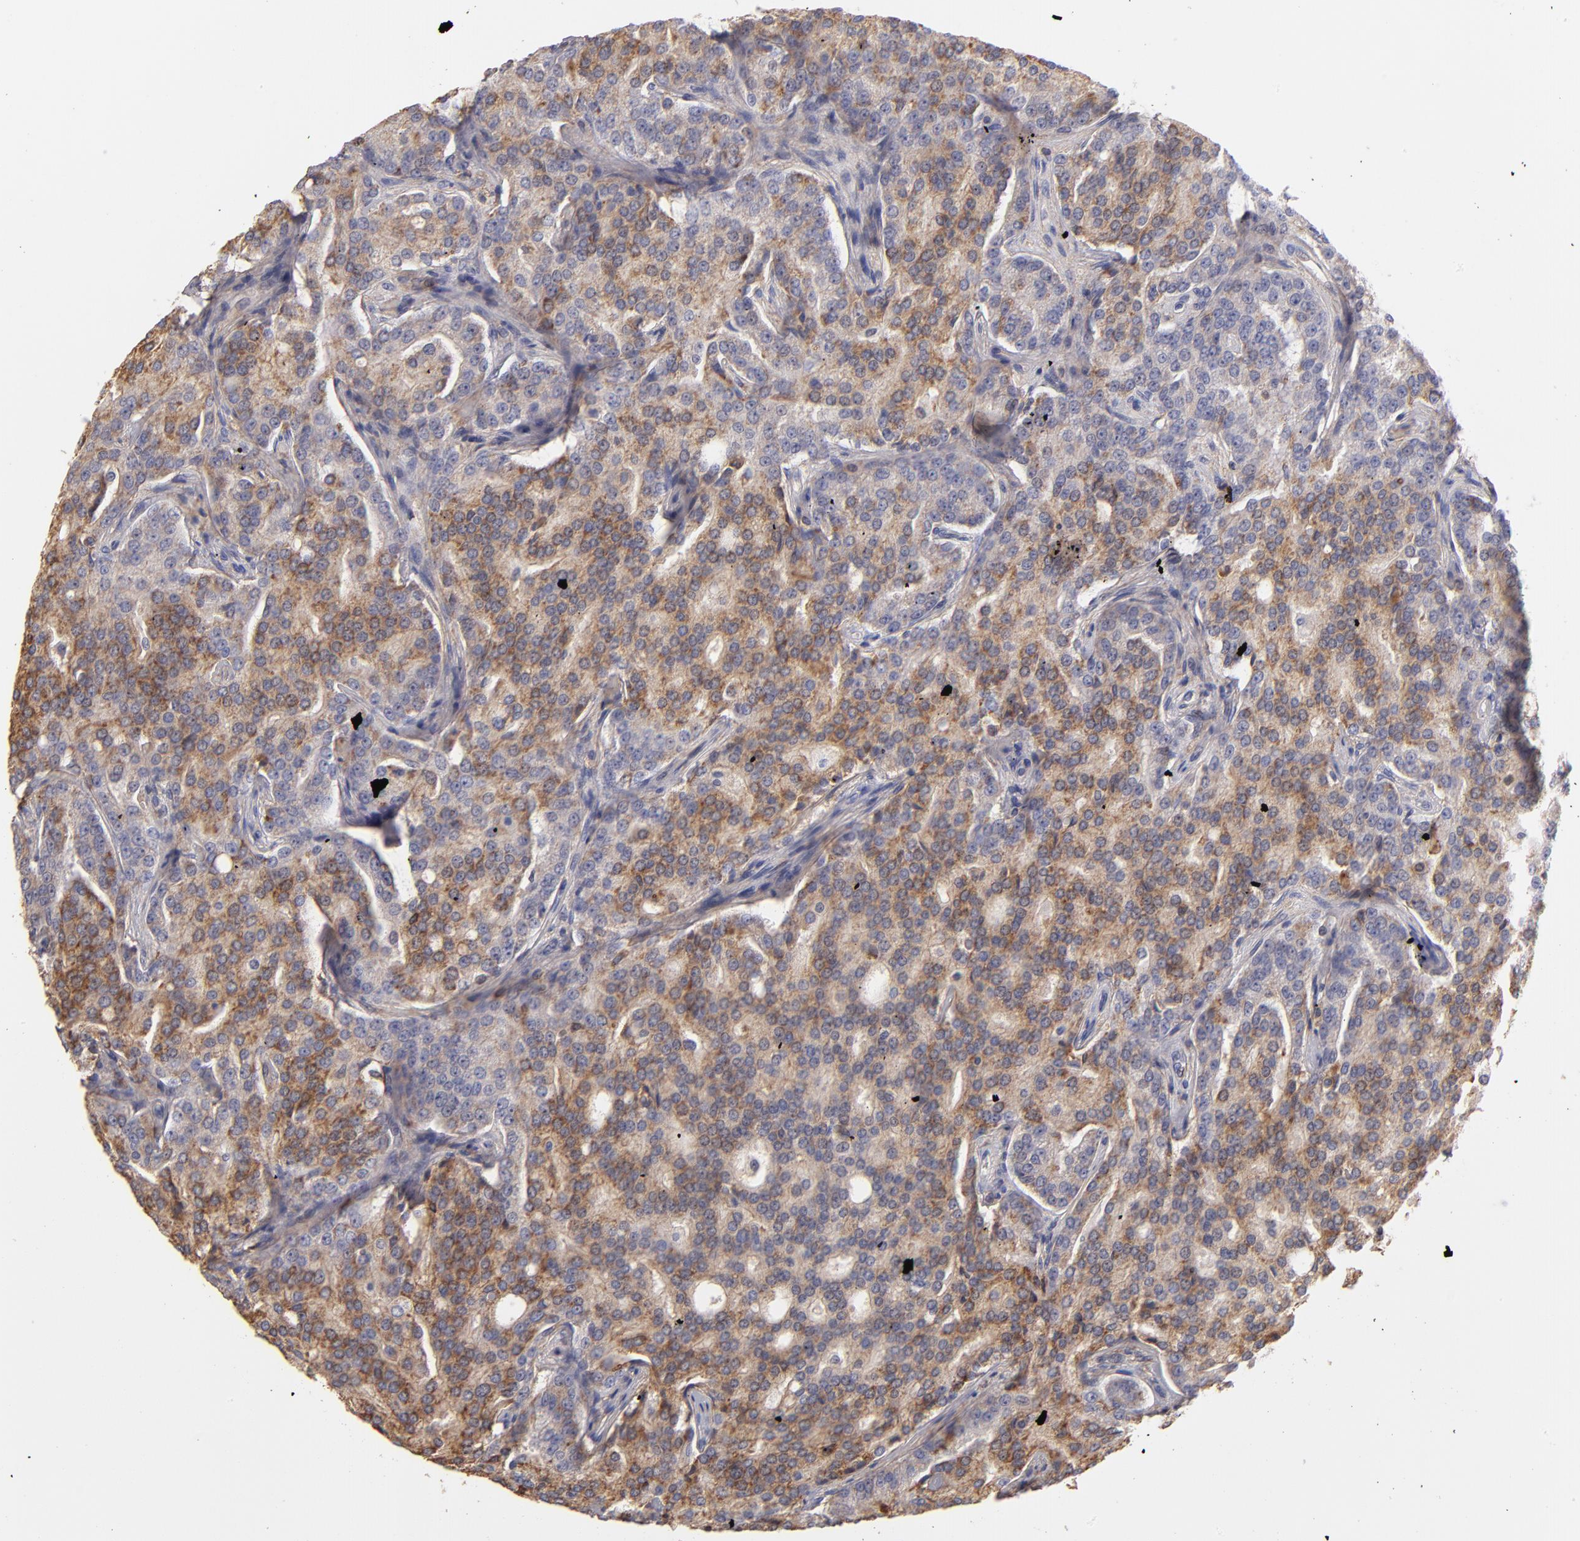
{"staining": {"intensity": "moderate", "quantity": ">75%", "location": "cytoplasmic/membranous"}, "tissue": "prostate cancer", "cell_type": "Tumor cells", "image_type": "cancer", "snomed": [{"axis": "morphology", "description": "Adenocarcinoma, High grade"}, {"axis": "topography", "description": "Prostate"}], "caption": "Human prostate adenocarcinoma (high-grade) stained for a protein (brown) exhibits moderate cytoplasmic/membranous positive expression in about >75% of tumor cells.", "gene": "ABCB1", "patient": {"sex": "male", "age": 72}}